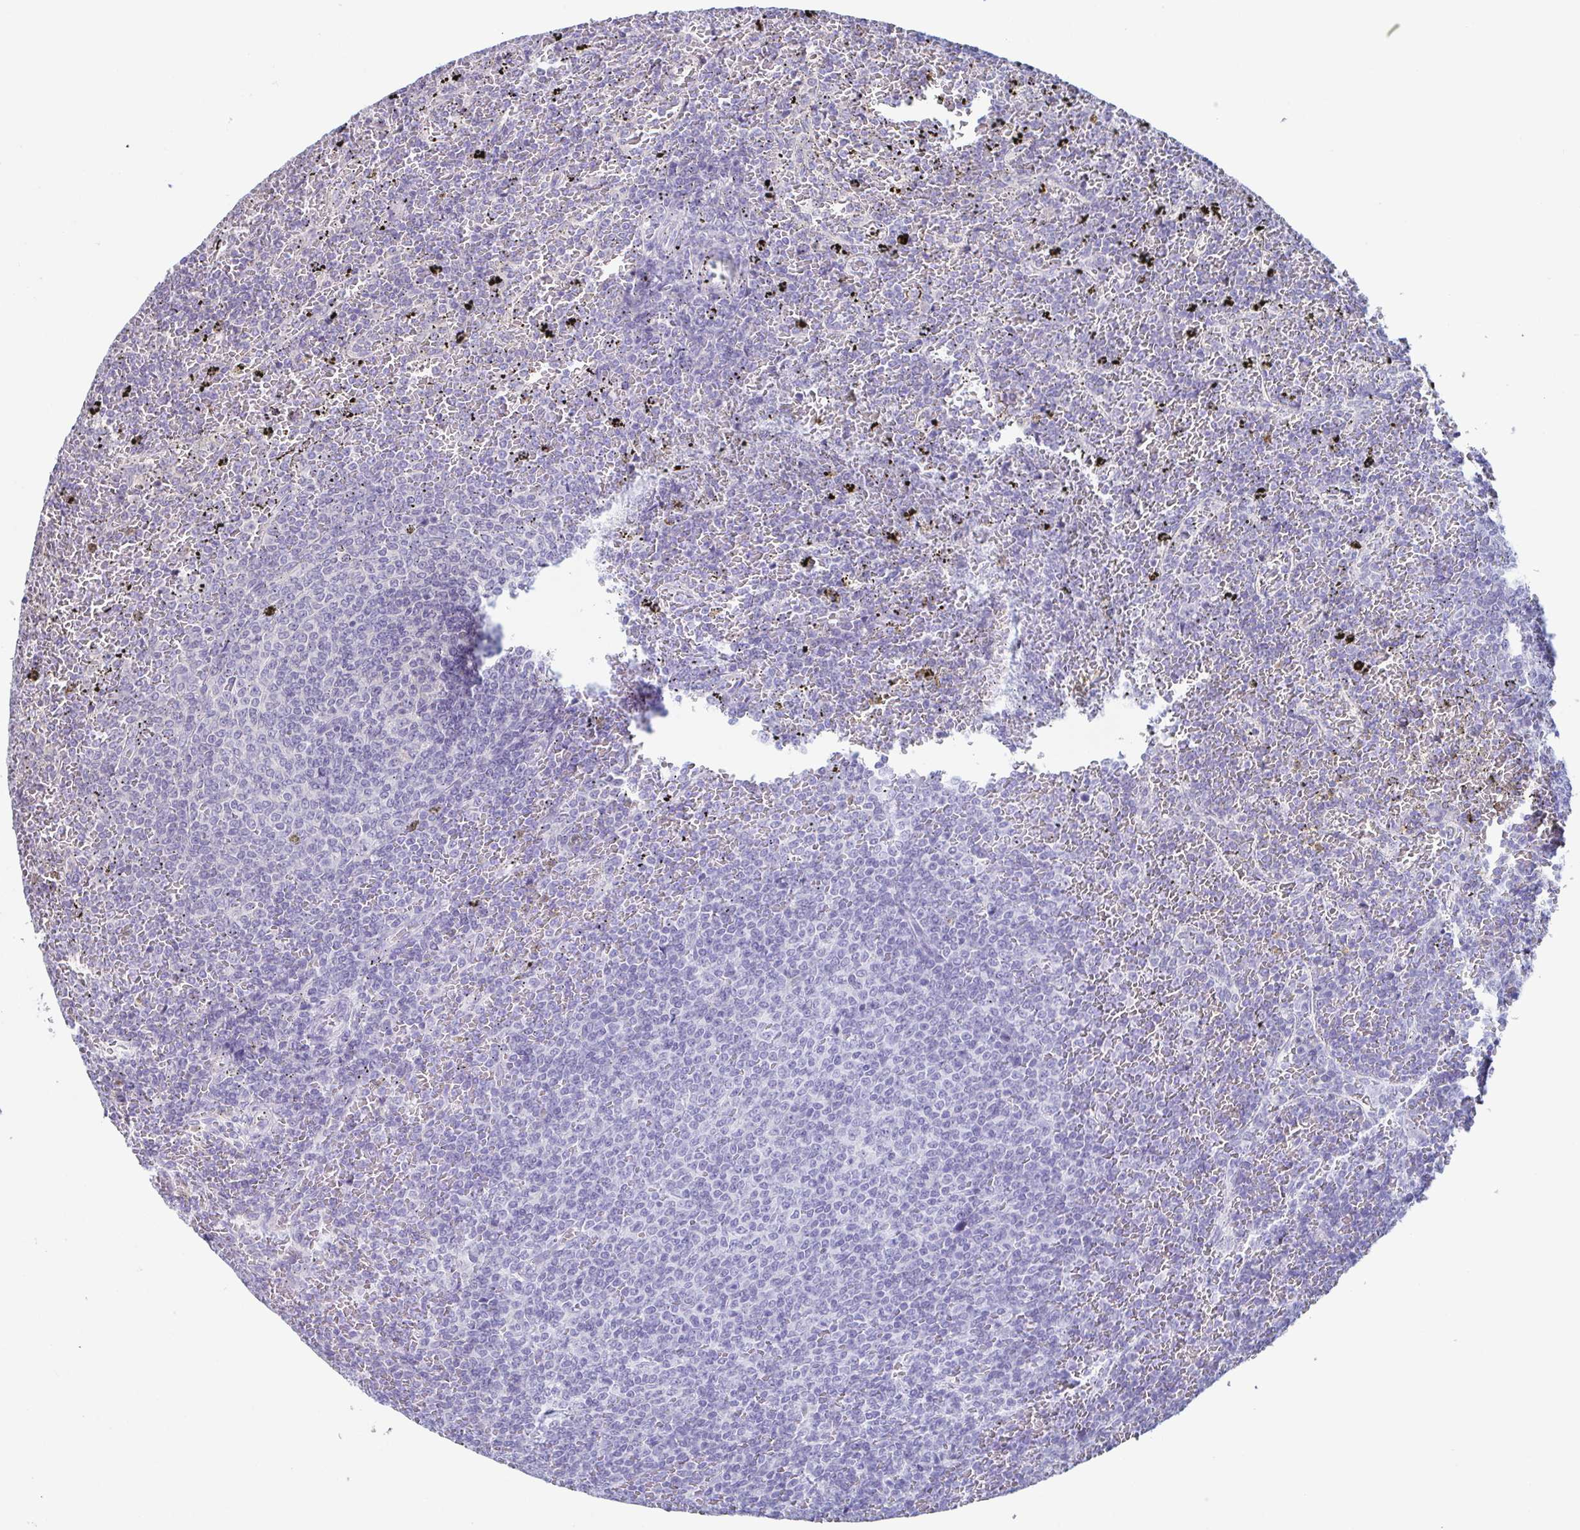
{"staining": {"intensity": "negative", "quantity": "none", "location": "none"}, "tissue": "lymphoma", "cell_type": "Tumor cells", "image_type": "cancer", "snomed": [{"axis": "morphology", "description": "Malignant lymphoma, non-Hodgkin's type, Low grade"}, {"axis": "topography", "description": "Spleen"}], "caption": "Tumor cells show no significant staining in malignant lymphoma, non-Hodgkin's type (low-grade).", "gene": "COPB1", "patient": {"sex": "female", "age": 77}}